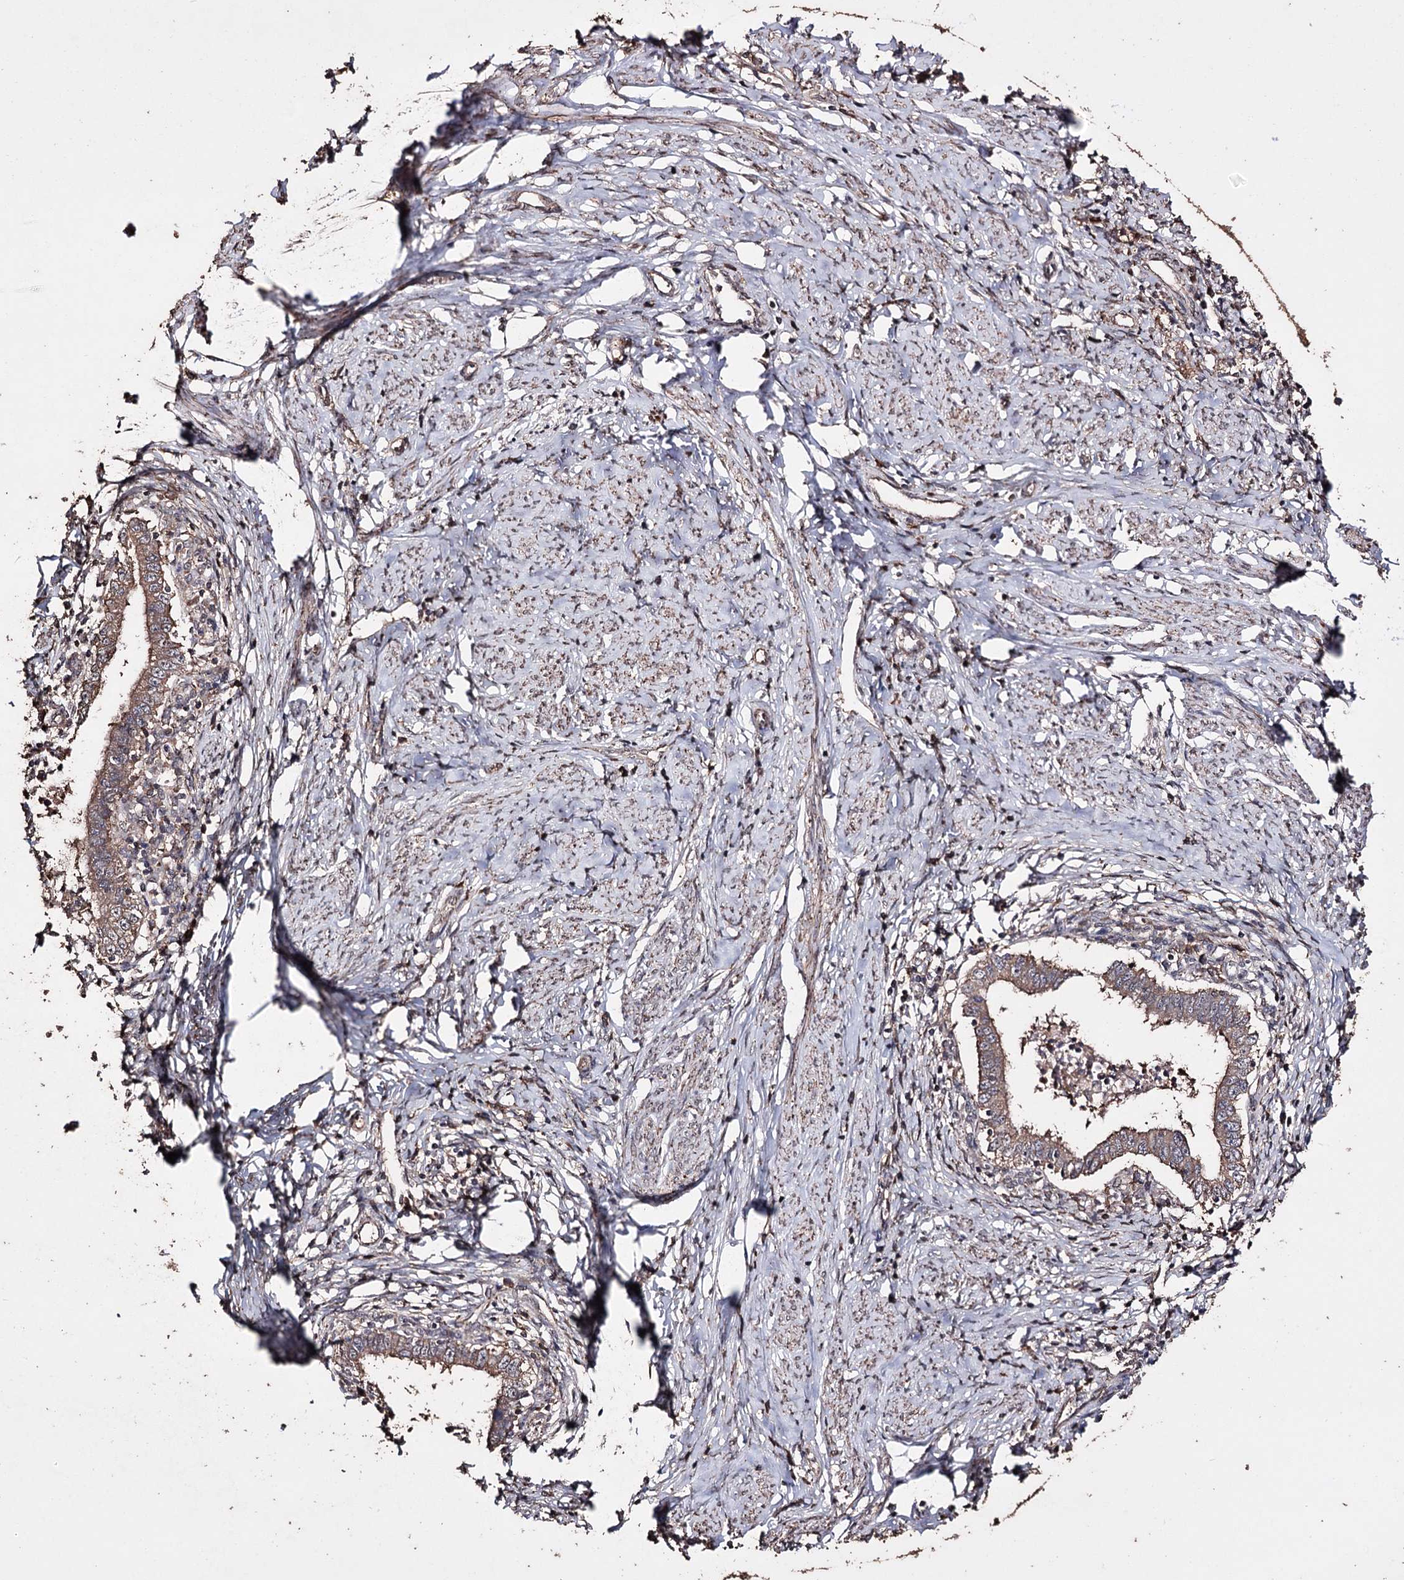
{"staining": {"intensity": "weak", "quantity": ">75%", "location": "cytoplasmic/membranous"}, "tissue": "cervical cancer", "cell_type": "Tumor cells", "image_type": "cancer", "snomed": [{"axis": "morphology", "description": "Adenocarcinoma, NOS"}, {"axis": "topography", "description": "Cervix"}], "caption": "The immunohistochemical stain labels weak cytoplasmic/membranous staining in tumor cells of adenocarcinoma (cervical) tissue.", "gene": "ZNF662", "patient": {"sex": "female", "age": 36}}